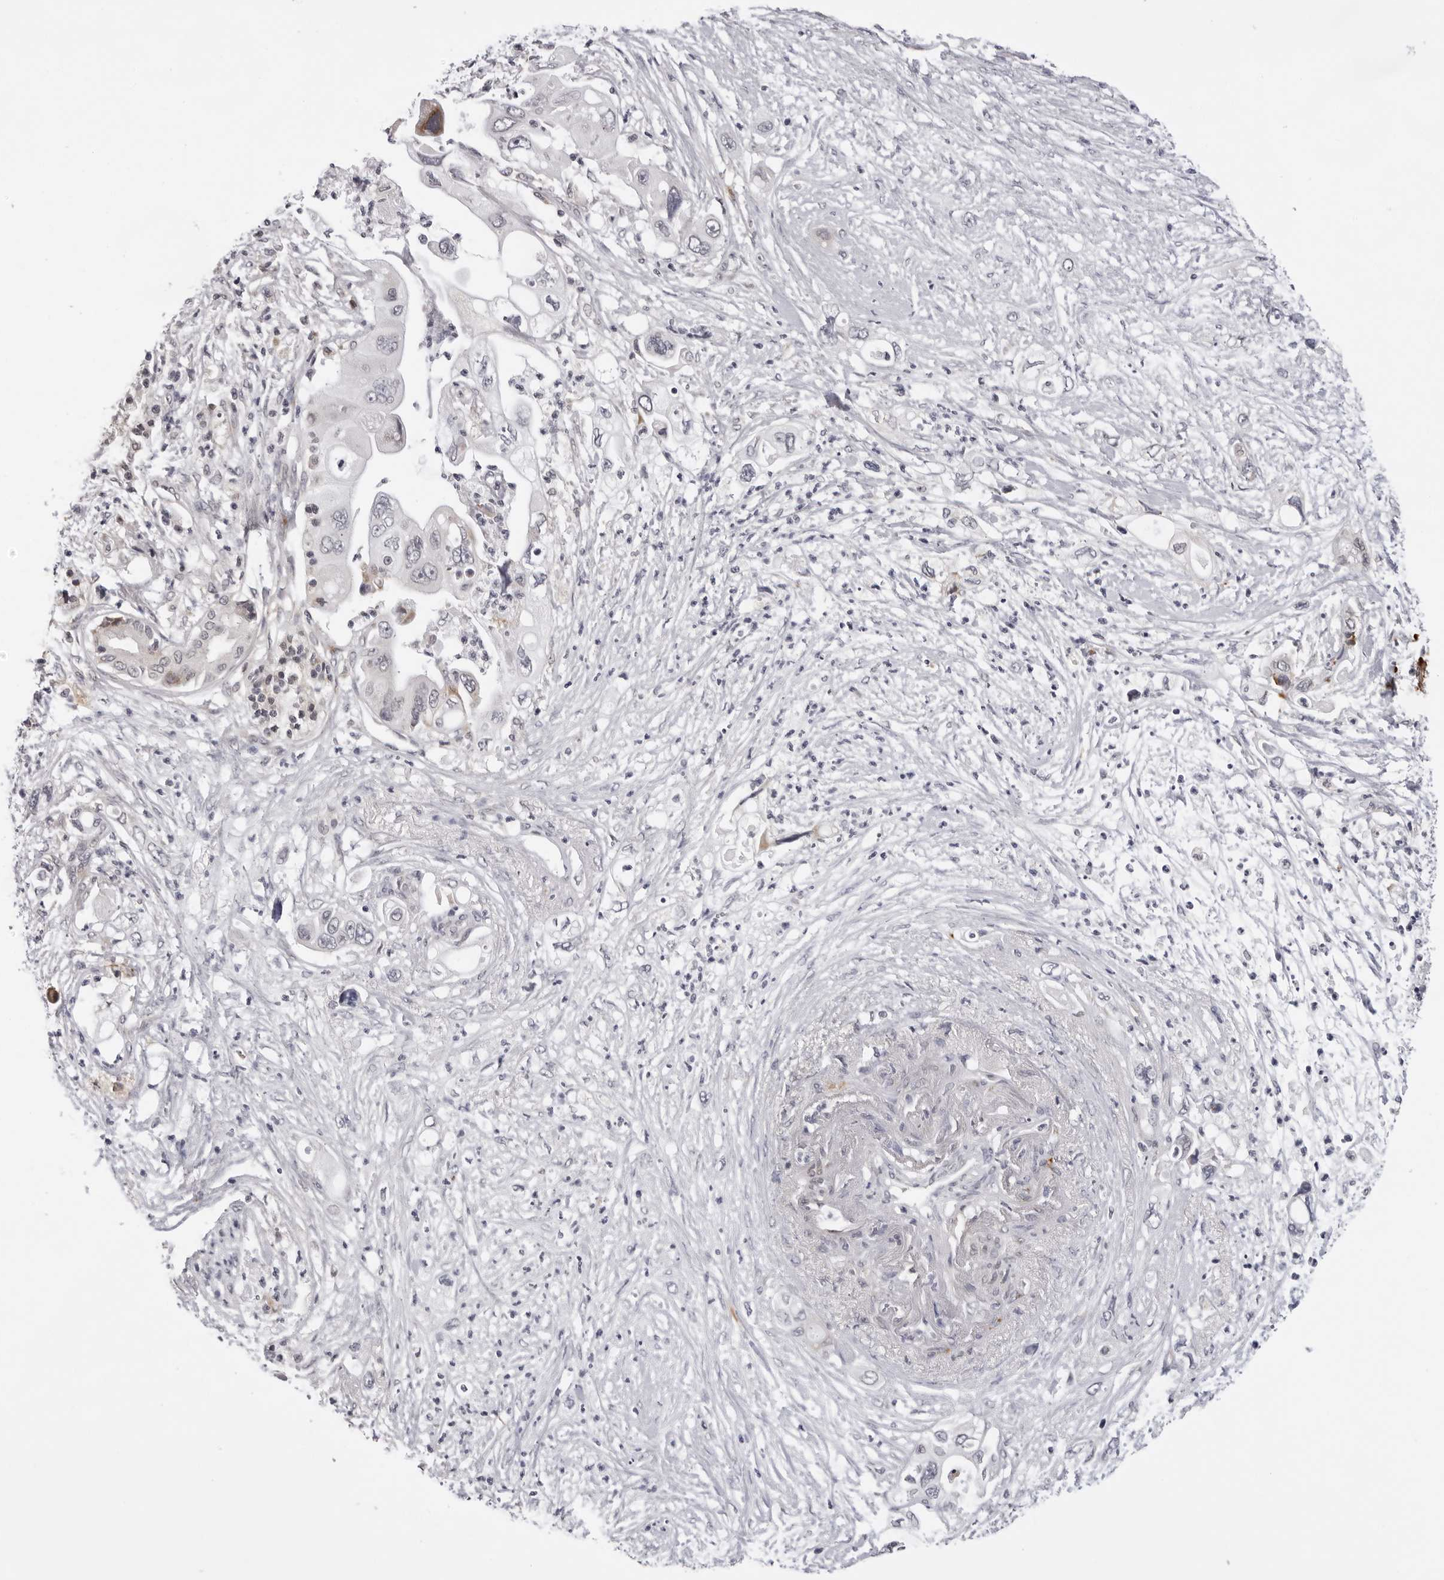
{"staining": {"intensity": "negative", "quantity": "none", "location": "none"}, "tissue": "pancreatic cancer", "cell_type": "Tumor cells", "image_type": "cancer", "snomed": [{"axis": "morphology", "description": "Adenocarcinoma, NOS"}, {"axis": "topography", "description": "Pancreas"}], "caption": "There is no significant positivity in tumor cells of pancreatic adenocarcinoma. (DAB immunohistochemistry, high magnification).", "gene": "IL17RA", "patient": {"sex": "male", "age": 66}}